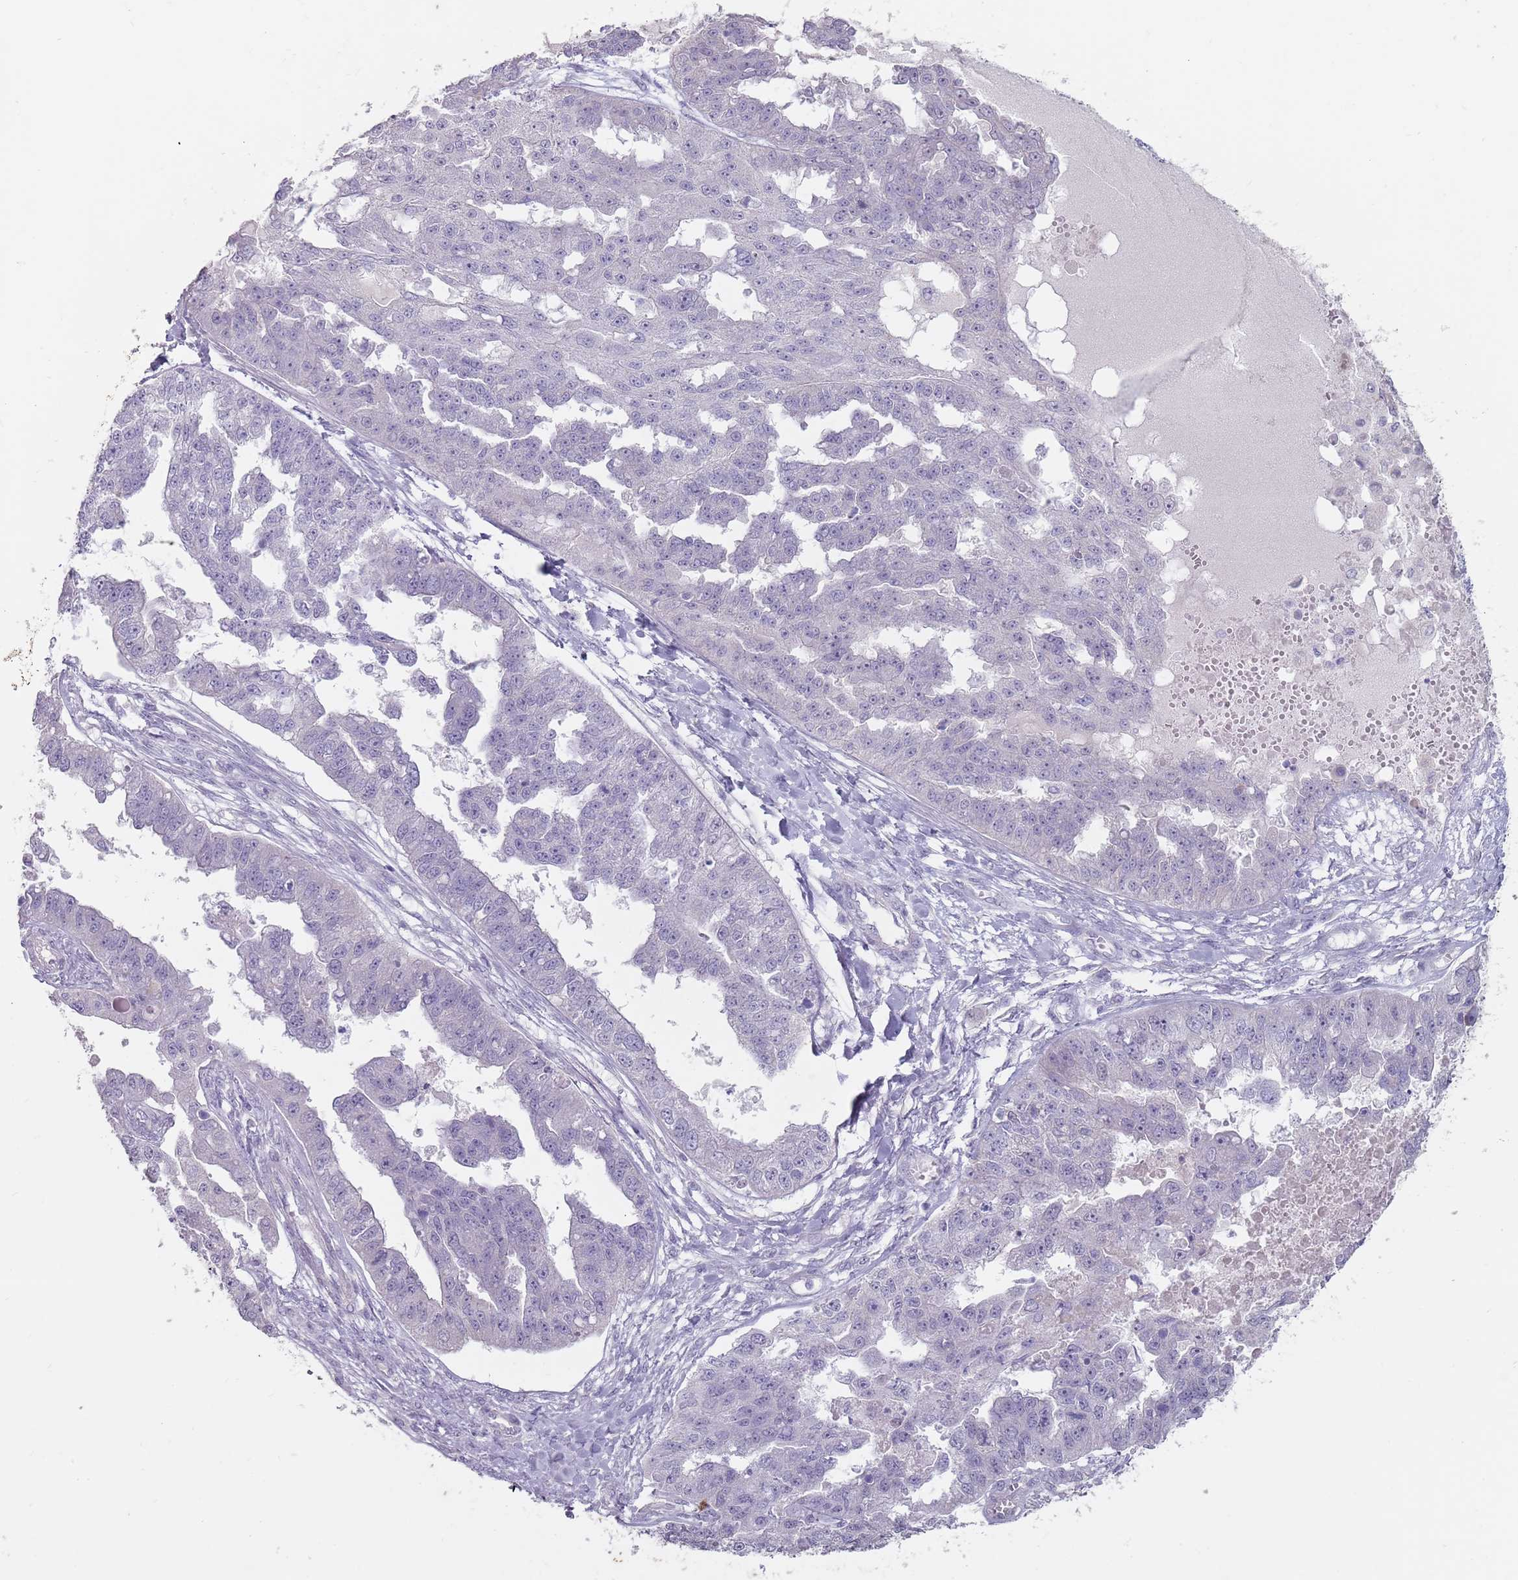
{"staining": {"intensity": "negative", "quantity": "none", "location": "none"}, "tissue": "ovarian cancer", "cell_type": "Tumor cells", "image_type": "cancer", "snomed": [{"axis": "morphology", "description": "Cystadenocarcinoma, serous, NOS"}, {"axis": "topography", "description": "Ovary"}], "caption": "Photomicrograph shows no protein staining in tumor cells of ovarian cancer tissue.", "gene": "STYK1", "patient": {"sex": "female", "age": 58}}